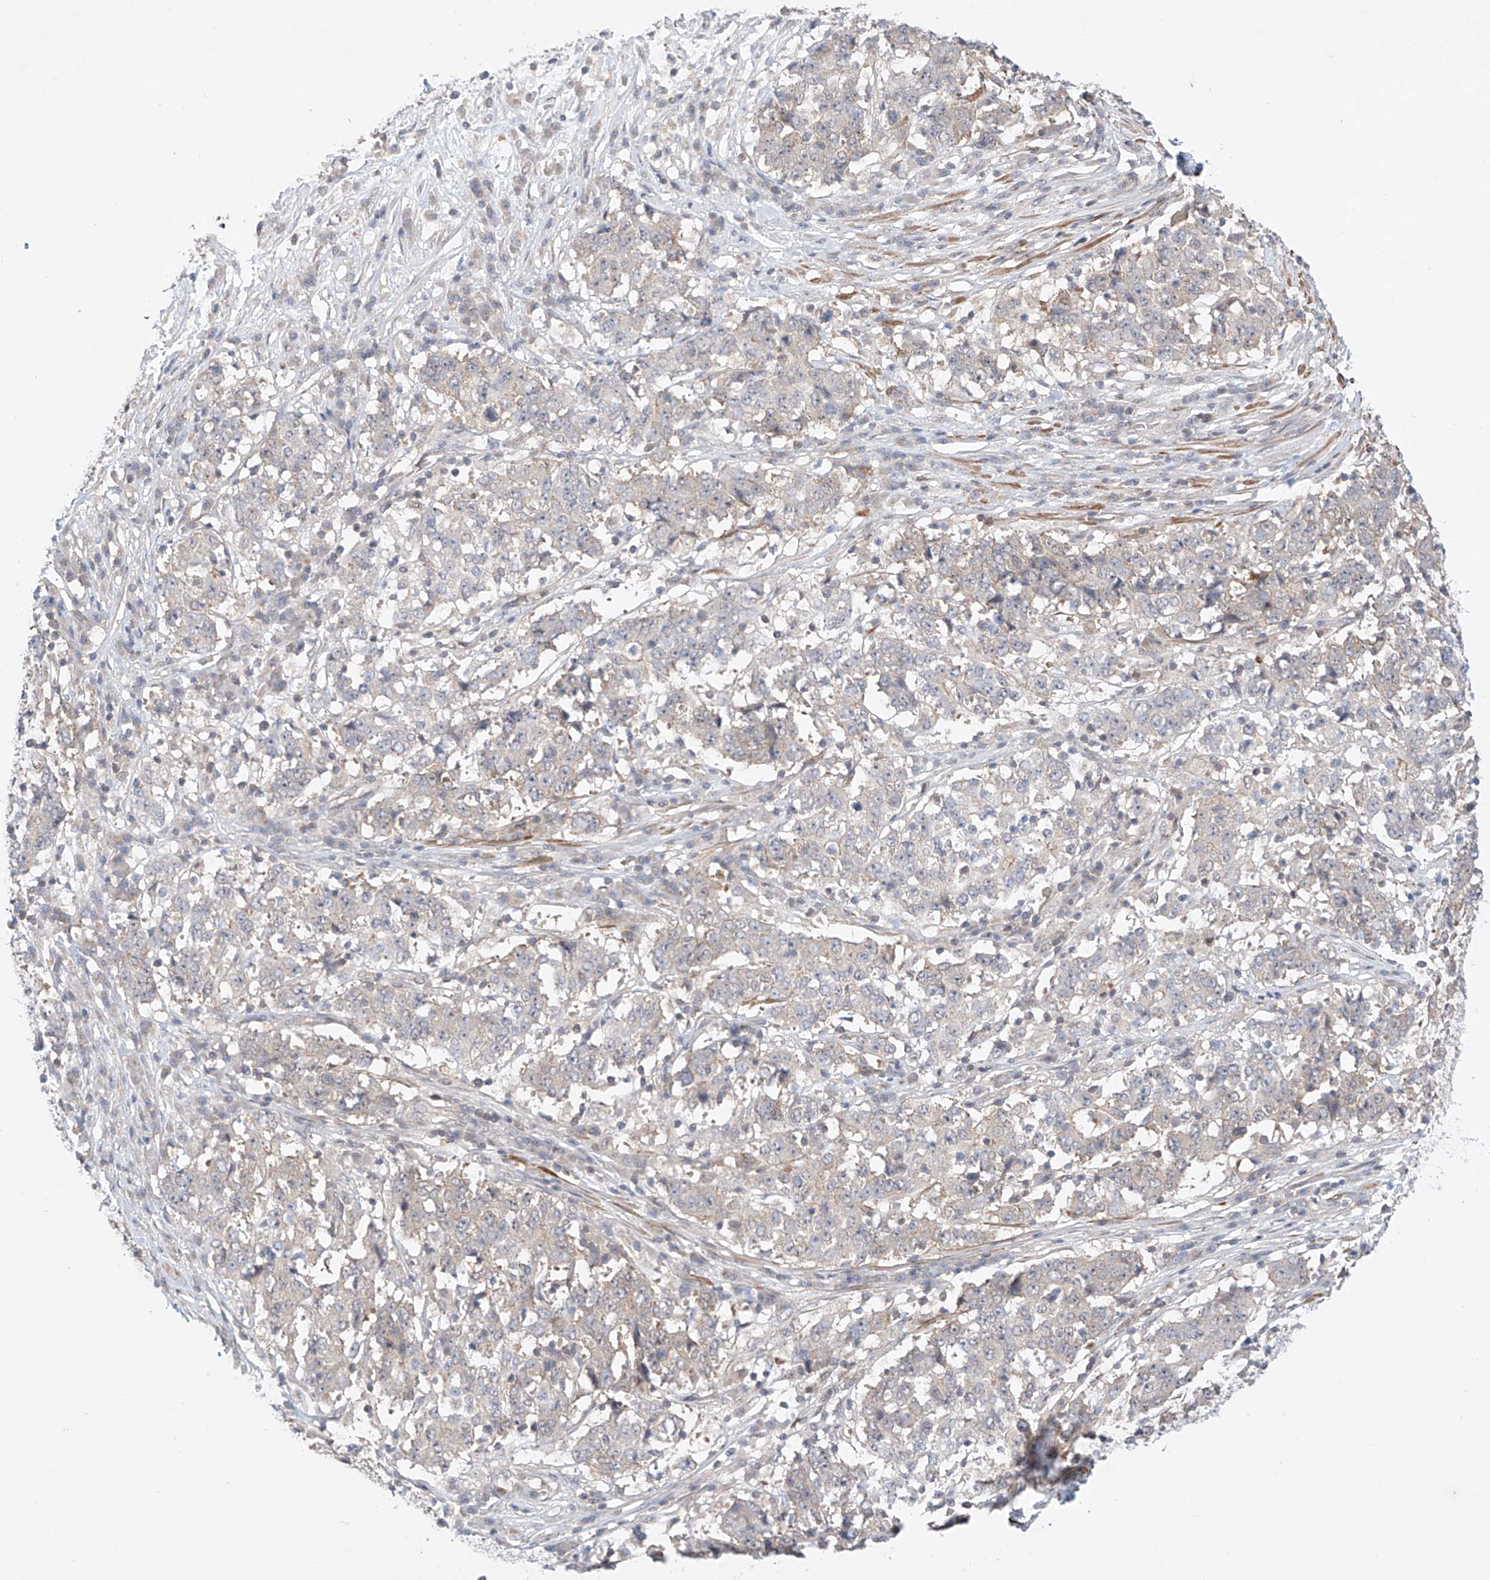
{"staining": {"intensity": "negative", "quantity": "none", "location": "none"}, "tissue": "stomach cancer", "cell_type": "Tumor cells", "image_type": "cancer", "snomed": [{"axis": "morphology", "description": "Adenocarcinoma, NOS"}, {"axis": "topography", "description": "Stomach"}], "caption": "Protein analysis of stomach adenocarcinoma displays no significant positivity in tumor cells.", "gene": "TSR2", "patient": {"sex": "male", "age": 59}}